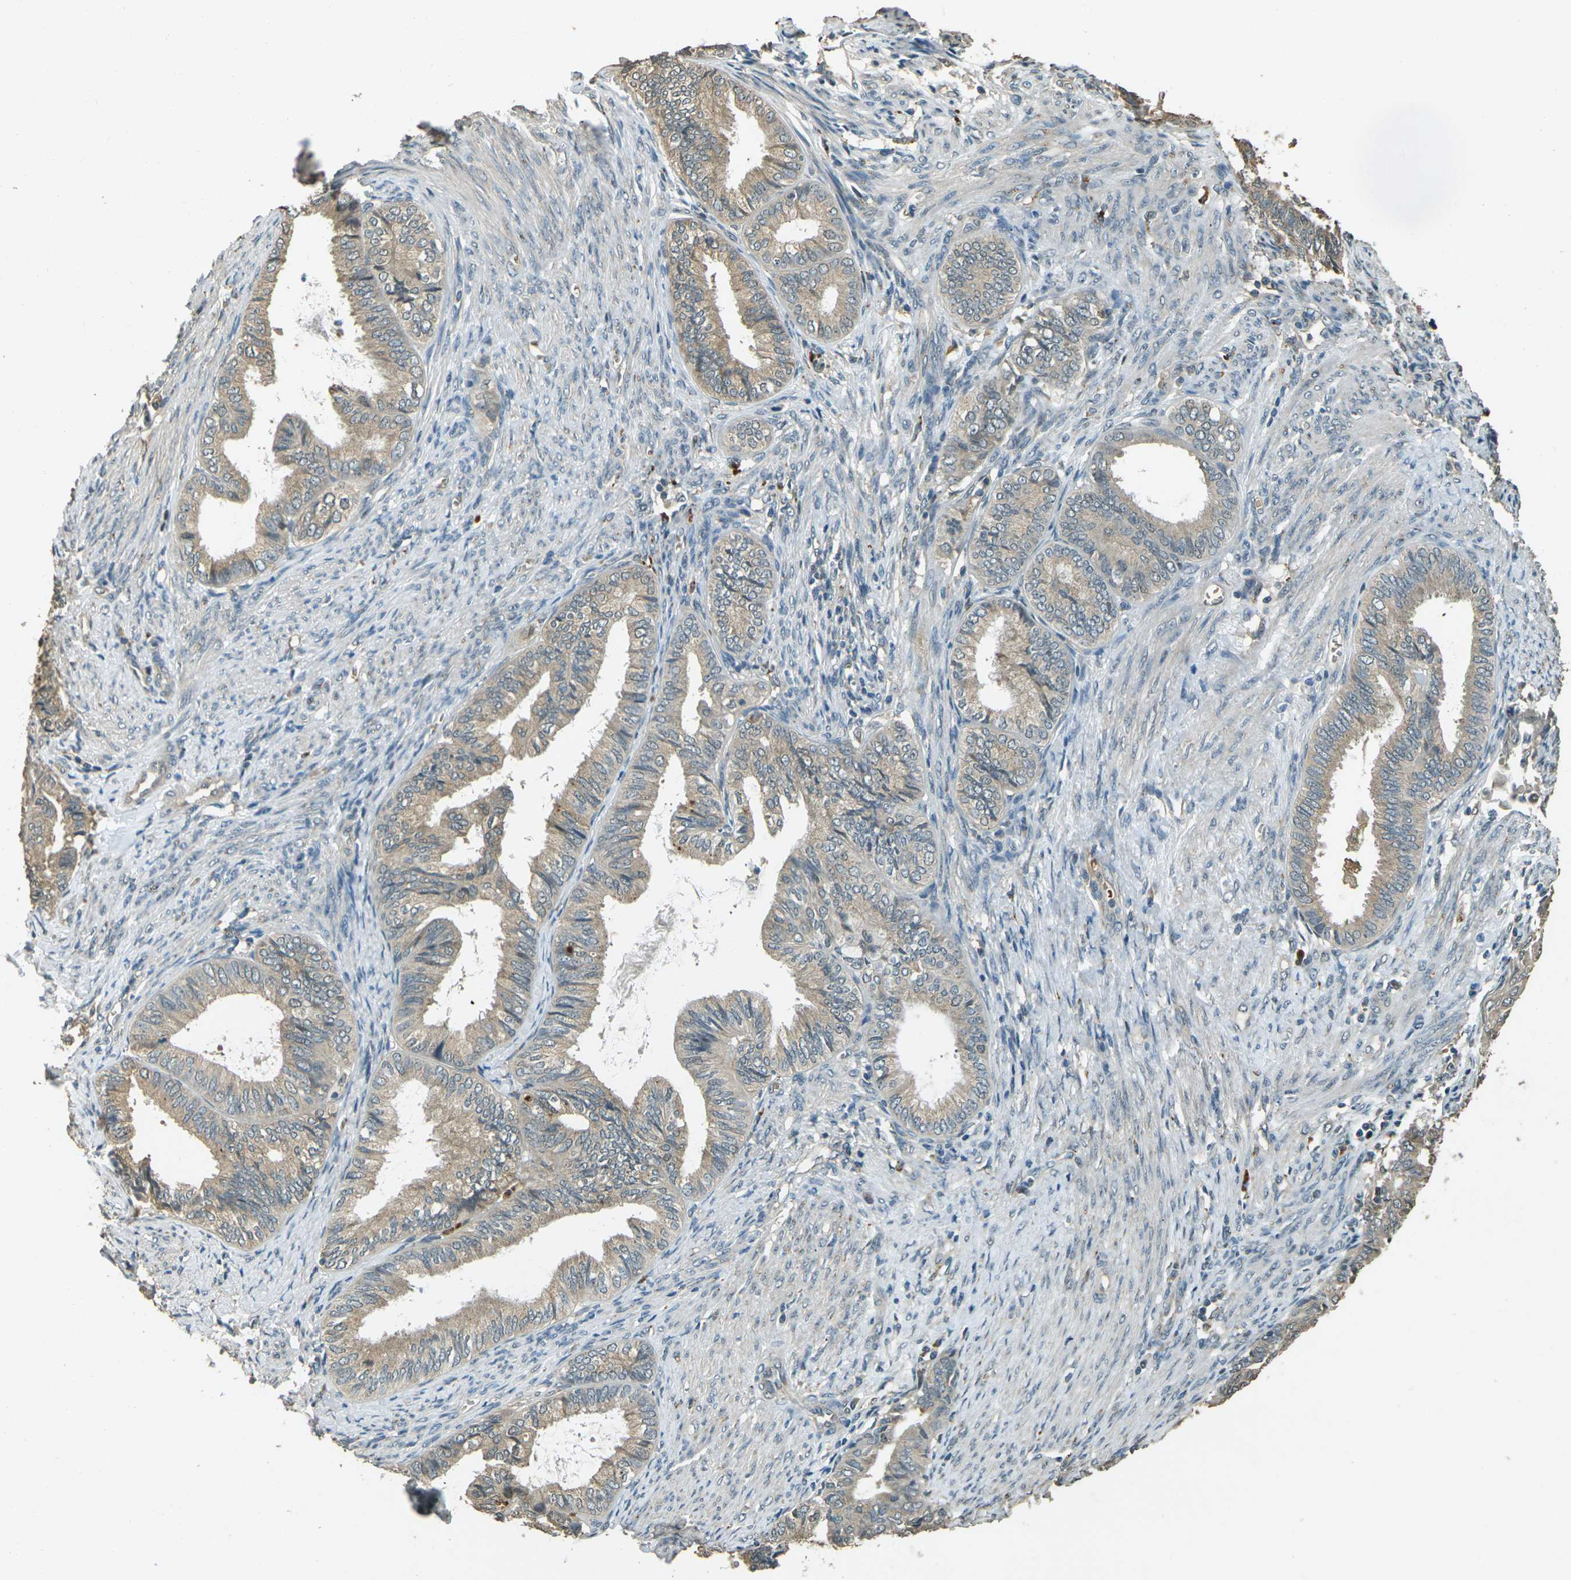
{"staining": {"intensity": "weak", "quantity": ">75%", "location": "cytoplasmic/membranous"}, "tissue": "endometrial cancer", "cell_type": "Tumor cells", "image_type": "cancer", "snomed": [{"axis": "morphology", "description": "Adenocarcinoma, NOS"}, {"axis": "topography", "description": "Endometrium"}], "caption": "A micrograph showing weak cytoplasmic/membranous expression in approximately >75% of tumor cells in endometrial cancer (adenocarcinoma), as visualized by brown immunohistochemical staining.", "gene": "TOR1A", "patient": {"sex": "female", "age": 86}}